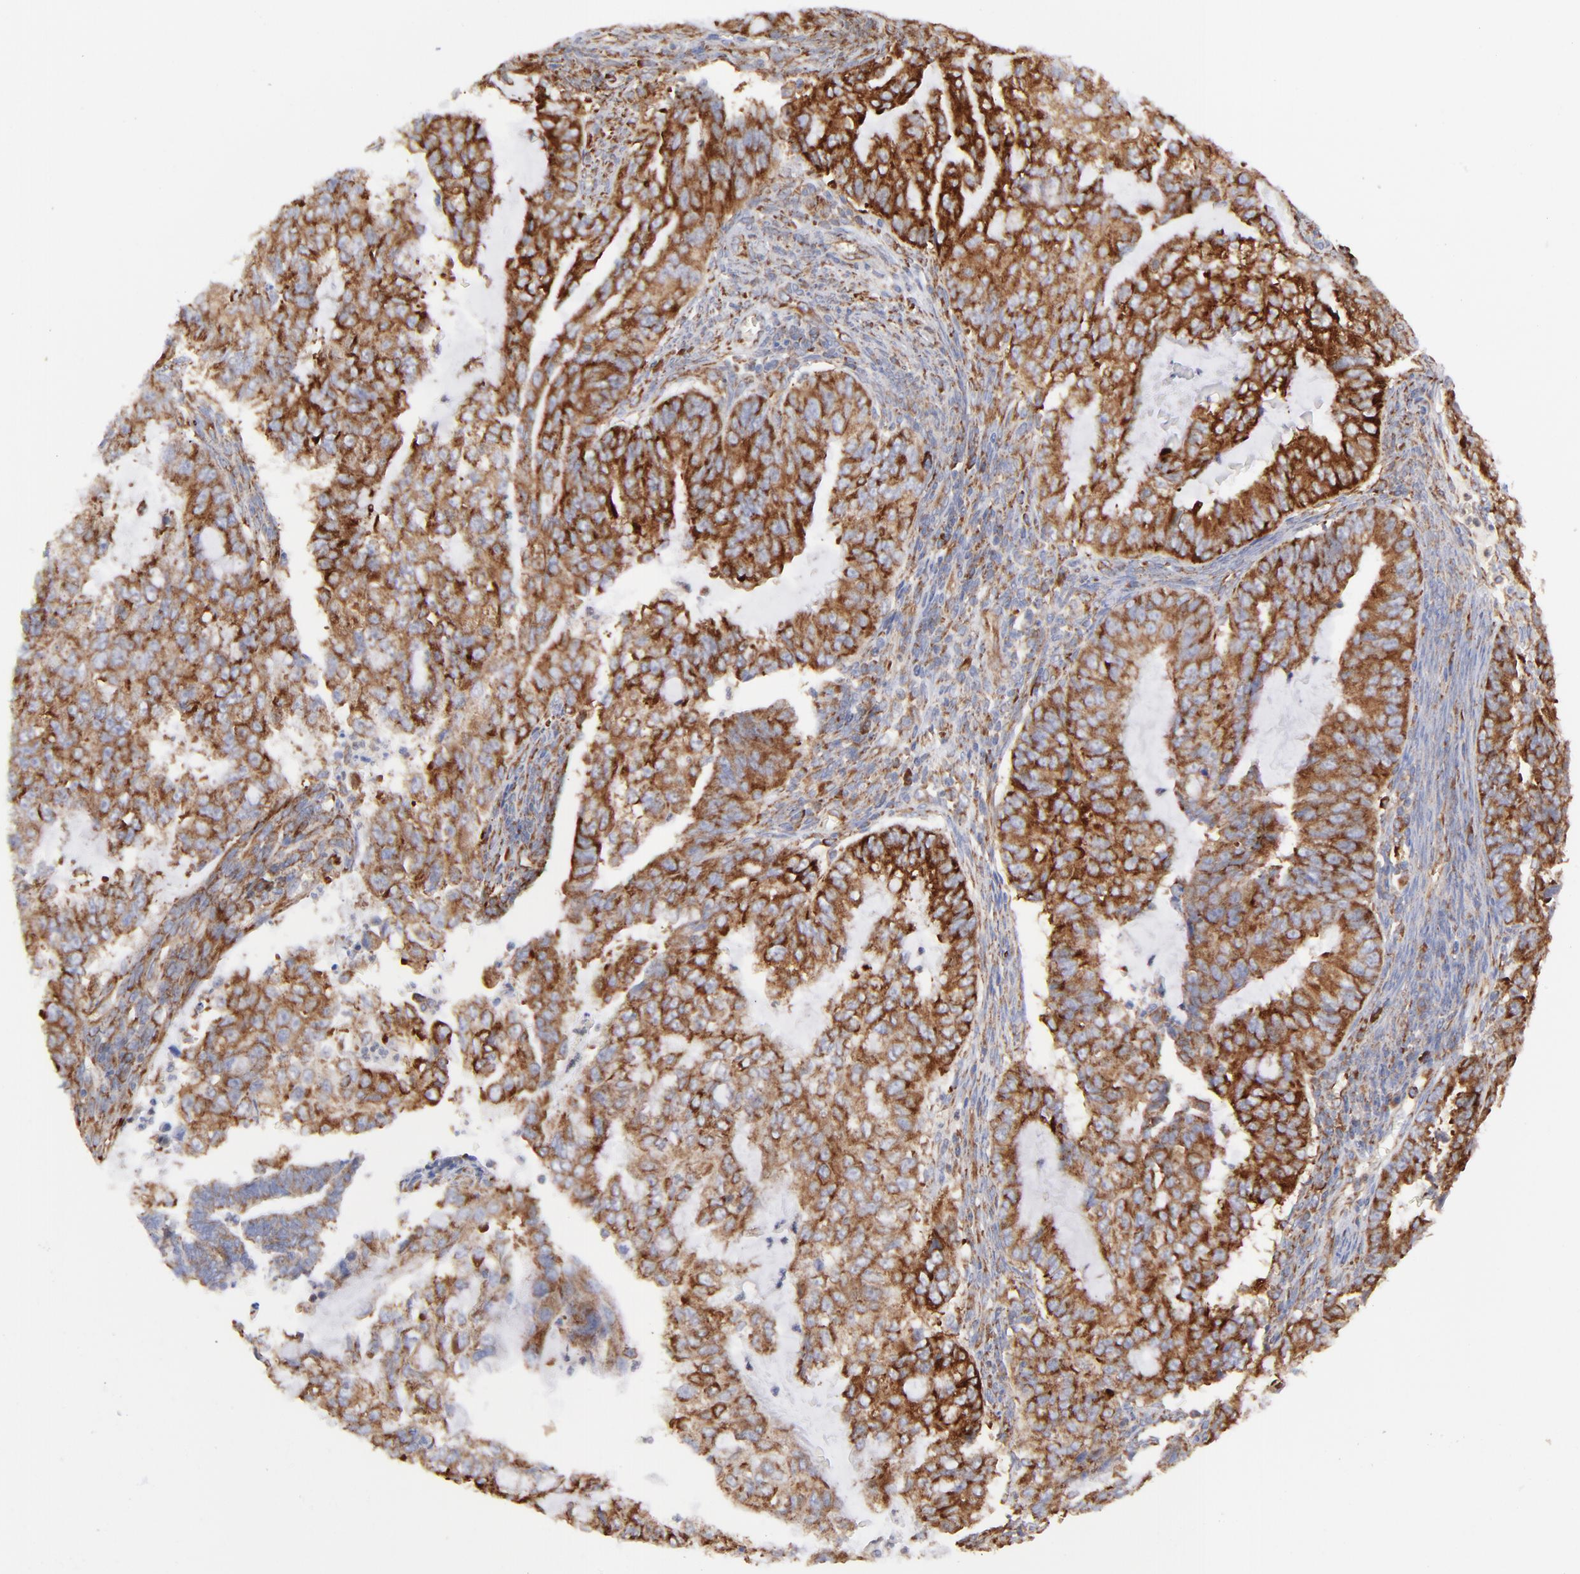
{"staining": {"intensity": "strong", "quantity": ">75%", "location": "cytoplasmic/membranous"}, "tissue": "endometrial cancer", "cell_type": "Tumor cells", "image_type": "cancer", "snomed": [{"axis": "morphology", "description": "Adenocarcinoma, NOS"}, {"axis": "topography", "description": "Endometrium"}], "caption": "Protein expression analysis of human adenocarcinoma (endometrial) reveals strong cytoplasmic/membranous expression in approximately >75% of tumor cells. Nuclei are stained in blue.", "gene": "EIF2AK2", "patient": {"sex": "female", "age": 75}}